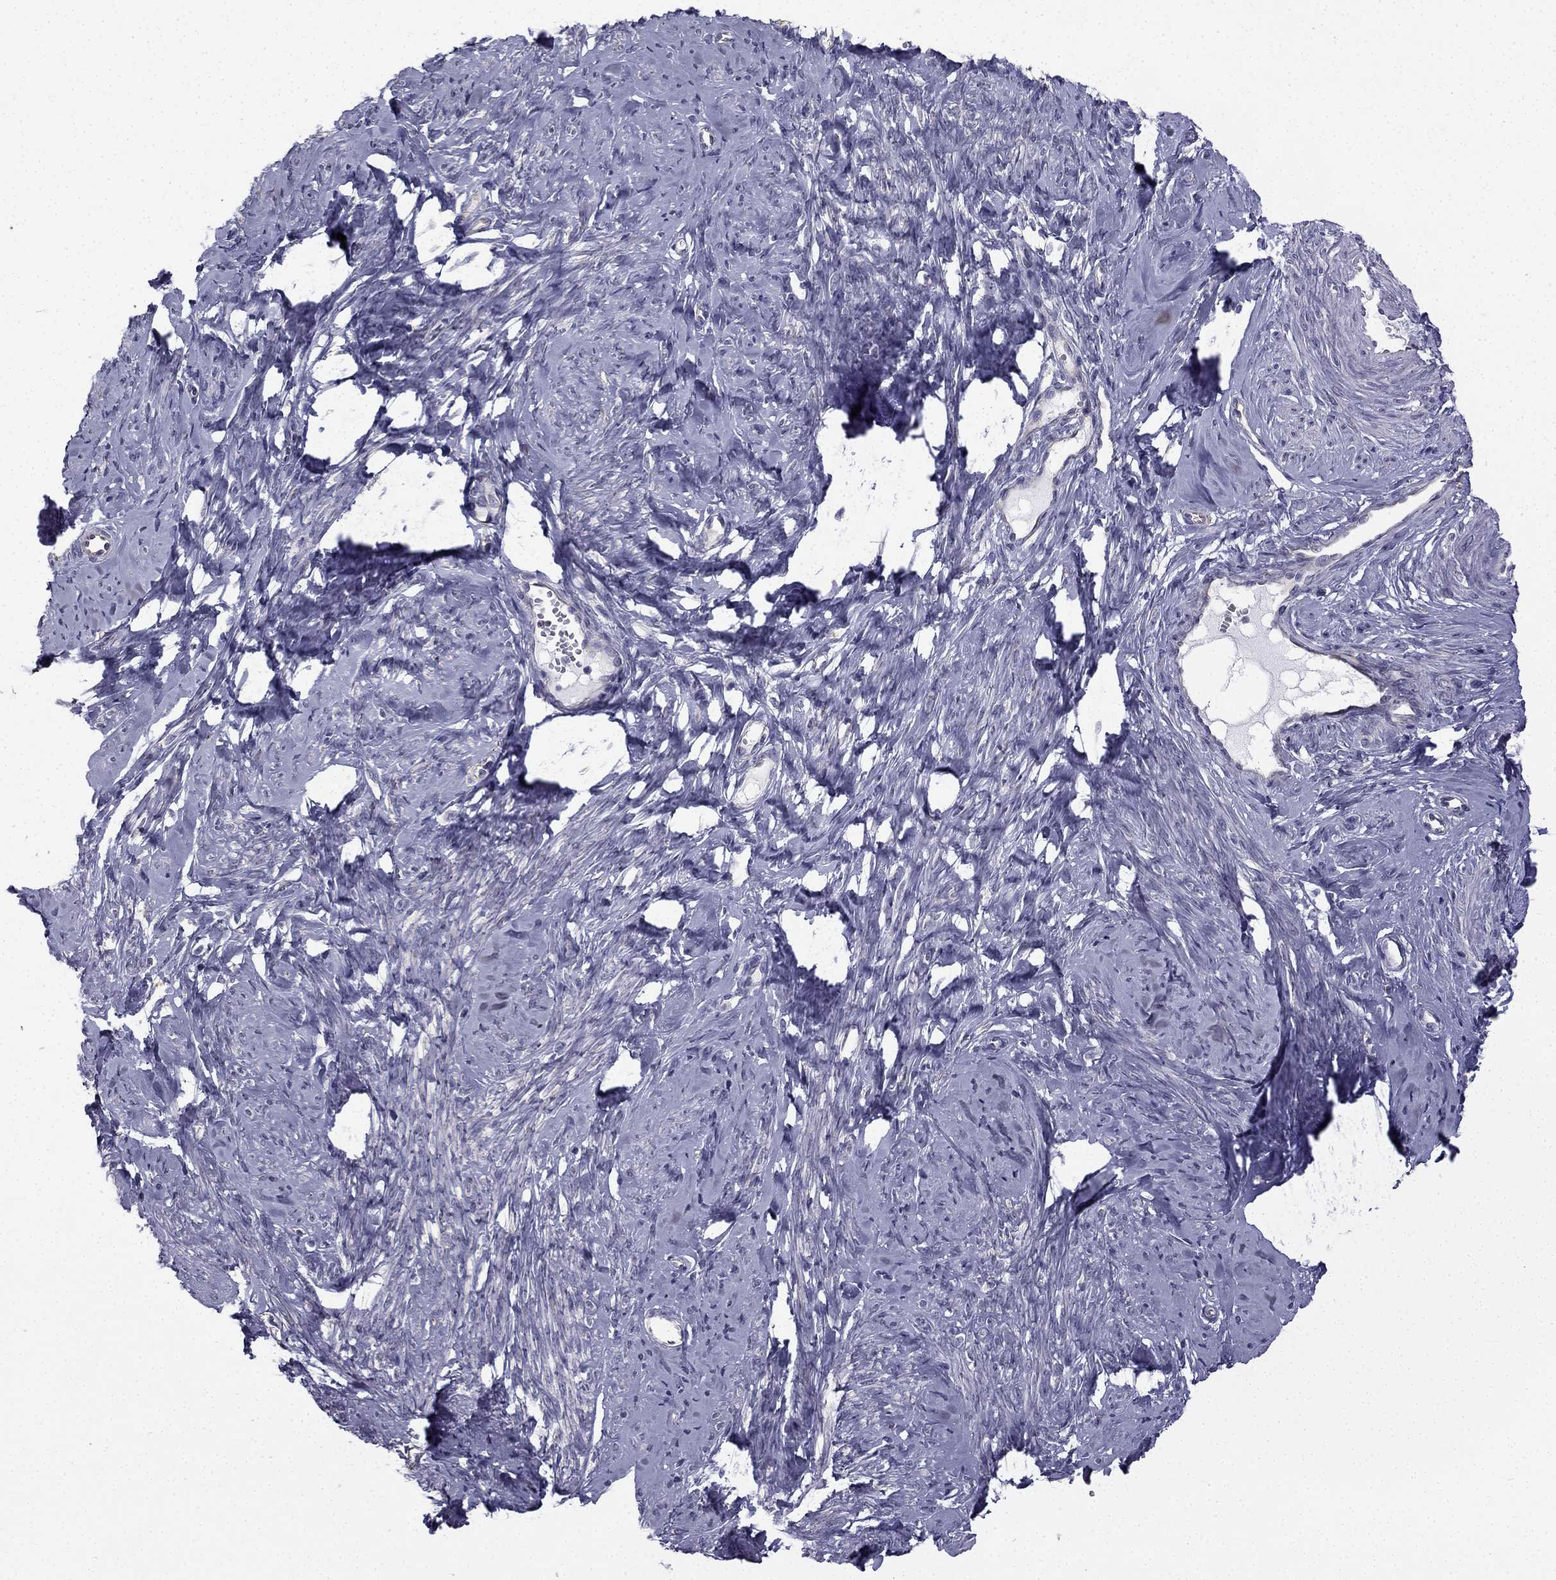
{"staining": {"intensity": "negative", "quantity": "none", "location": "none"}, "tissue": "smooth muscle", "cell_type": "Smooth muscle cells", "image_type": "normal", "snomed": [{"axis": "morphology", "description": "Normal tissue, NOS"}, {"axis": "topography", "description": "Smooth muscle"}], "caption": "Immunohistochemical staining of normal smooth muscle displays no significant positivity in smooth muscle cells.", "gene": "CCDC40", "patient": {"sex": "female", "age": 48}}